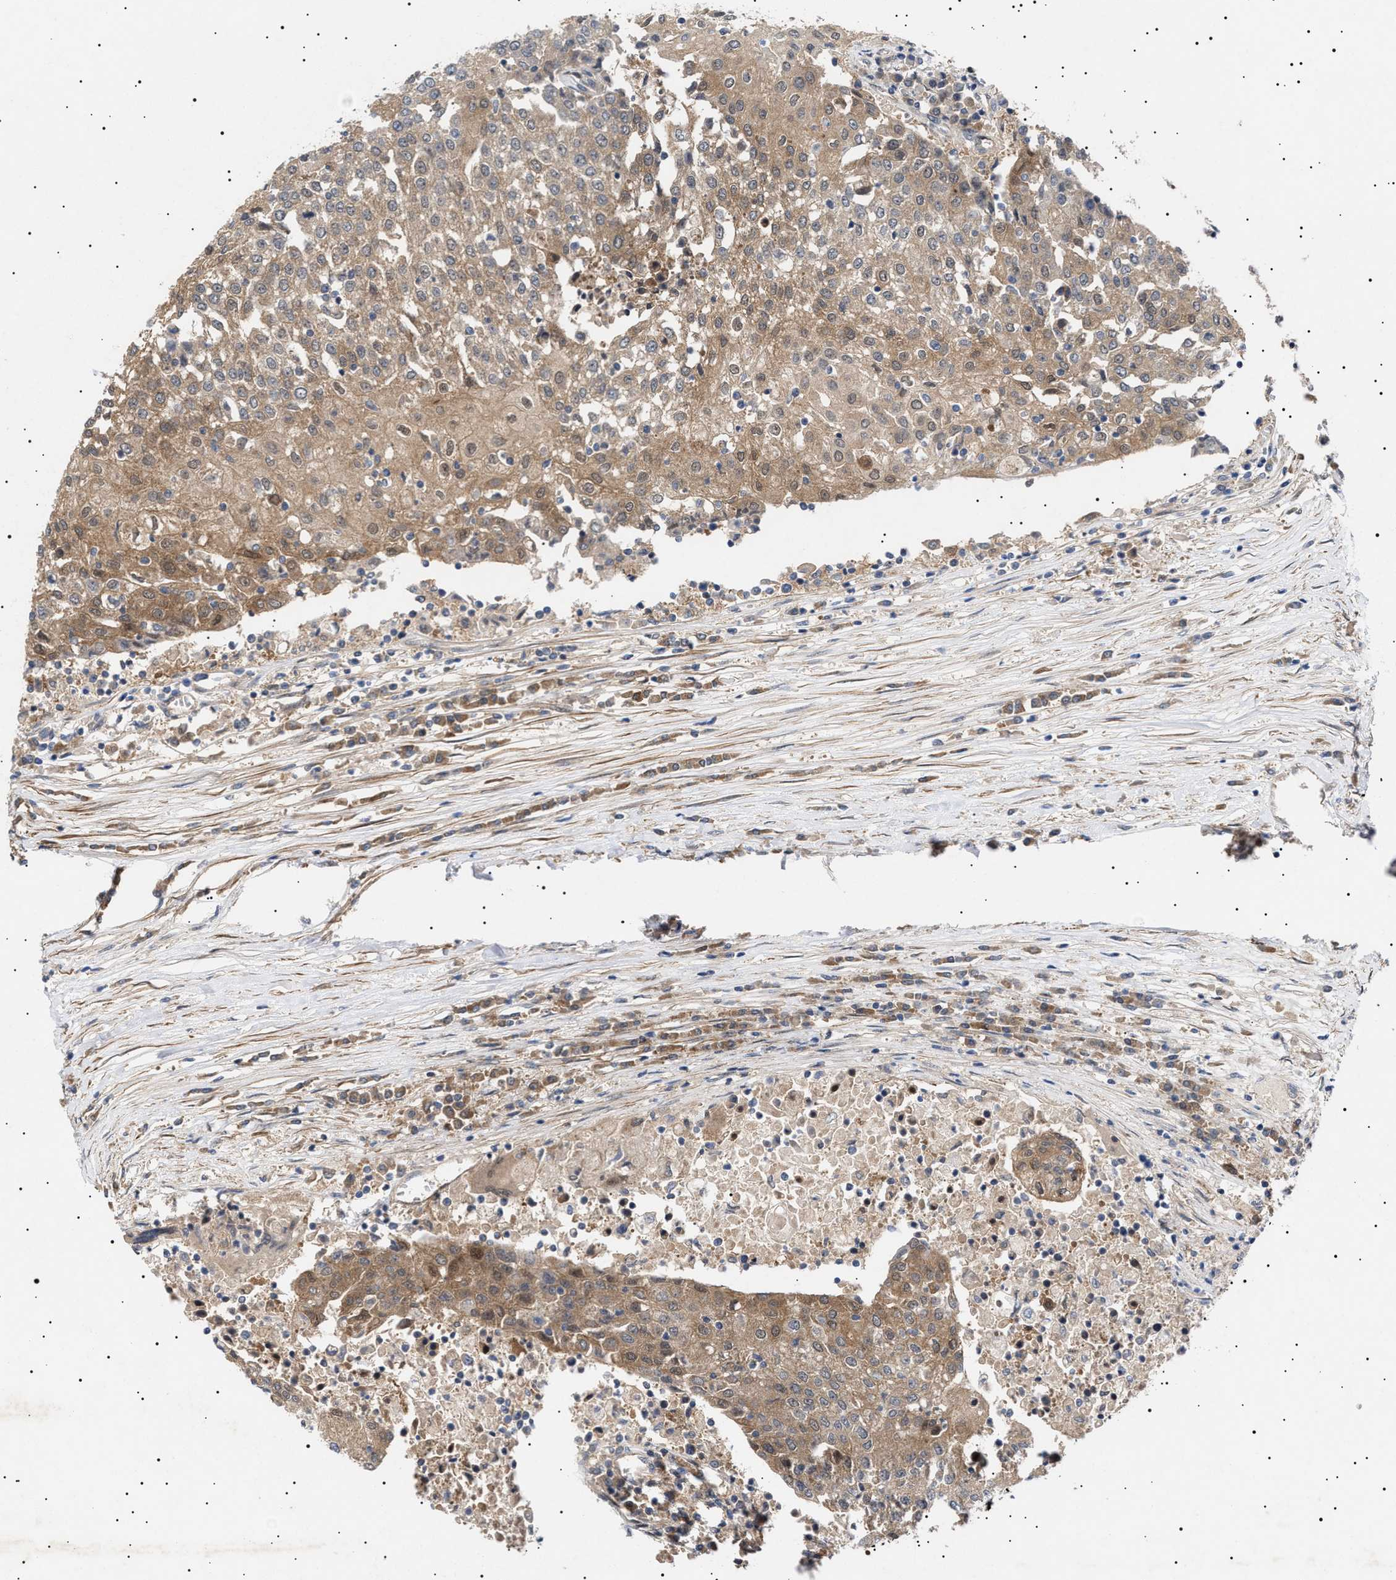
{"staining": {"intensity": "moderate", "quantity": ">75%", "location": "cytoplasmic/membranous"}, "tissue": "urothelial cancer", "cell_type": "Tumor cells", "image_type": "cancer", "snomed": [{"axis": "morphology", "description": "Urothelial carcinoma, High grade"}, {"axis": "topography", "description": "Urinary bladder"}], "caption": "The histopathology image shows immunohistochemical staining of urothelial cancer. There is moderate cytoplasmic/membranous positivity is seen in about >75% of tumor cells.", "gene": "NPLOC4", "patient": {"sex": "female", "age": 85}}